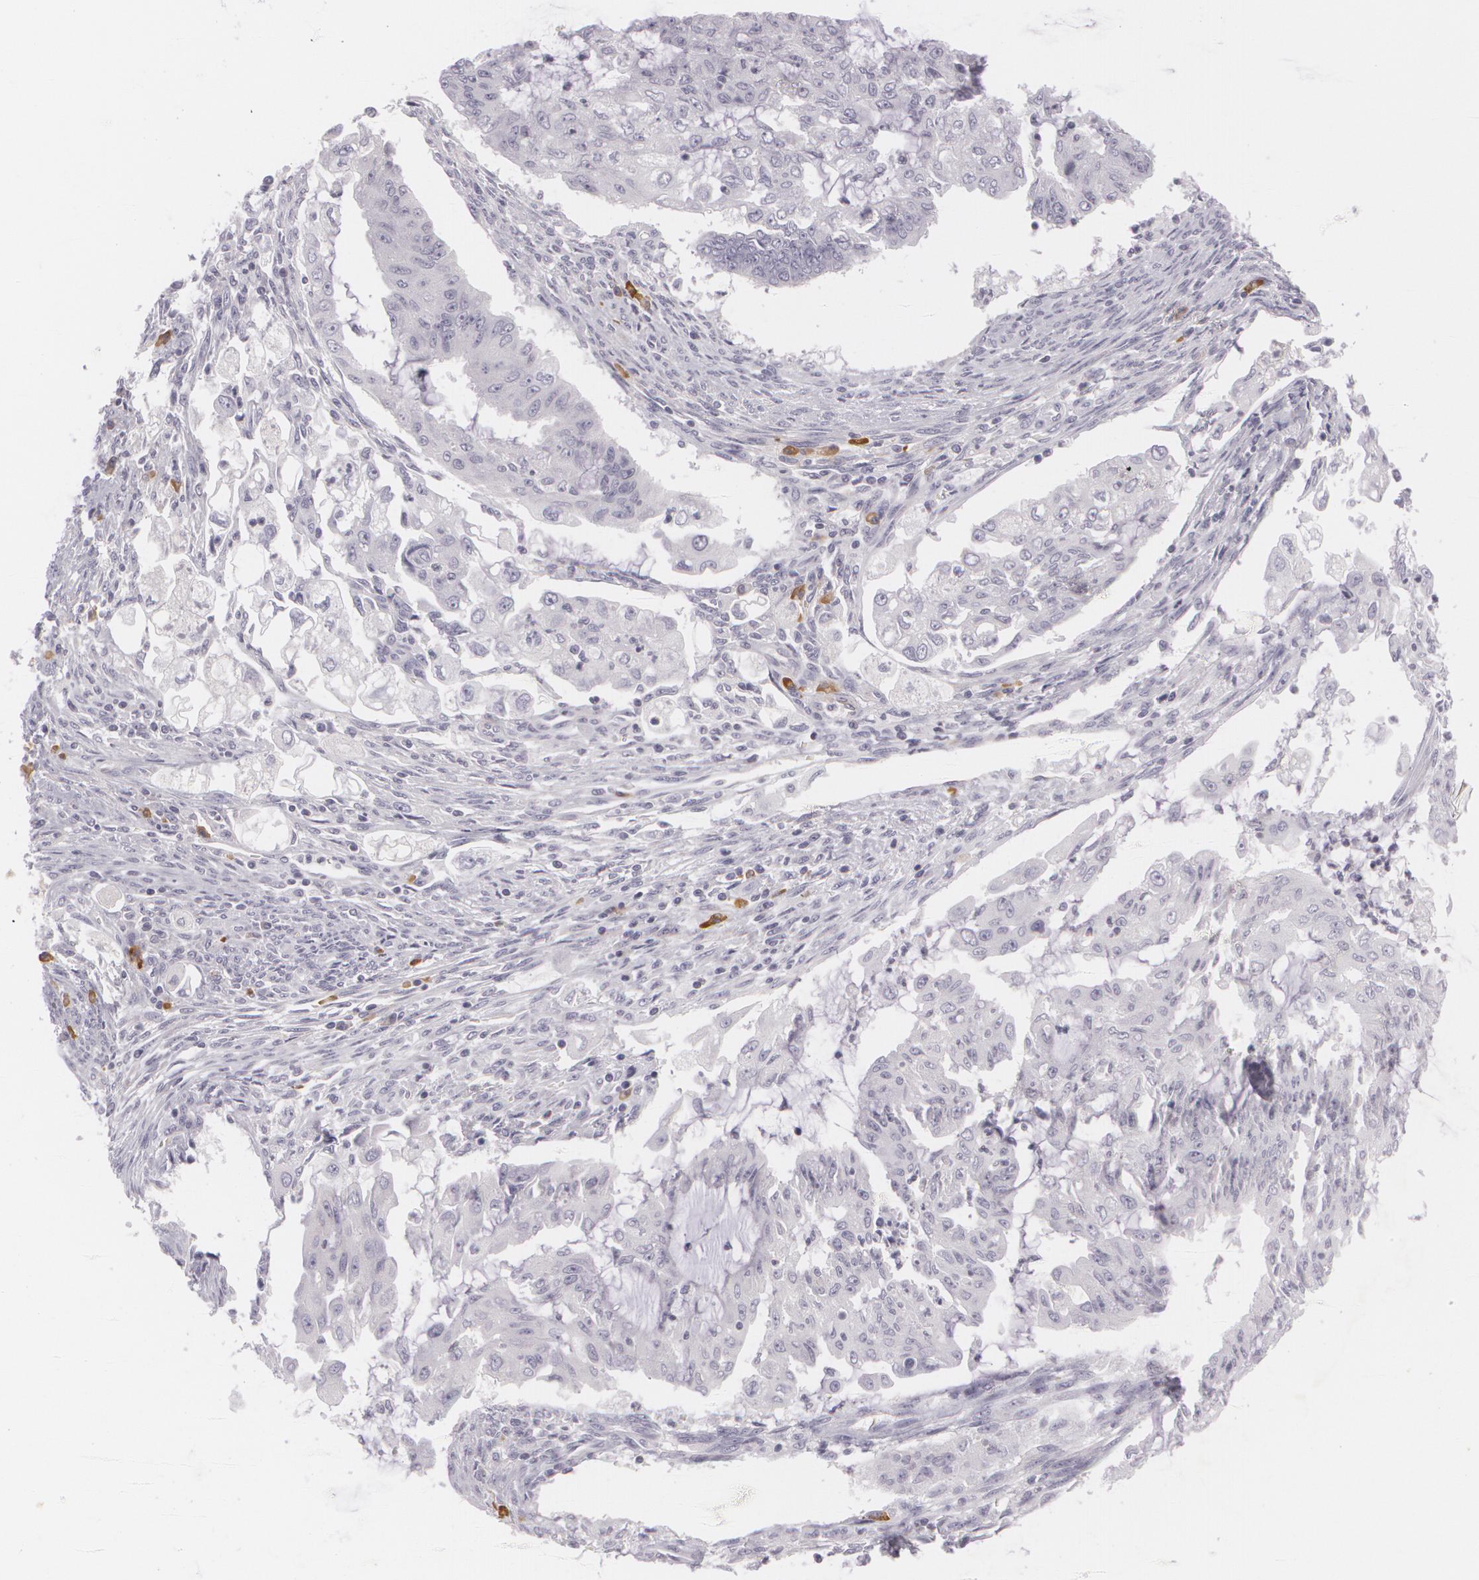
{"staining": {"intensity": "negative", "quantity": "none", "location": "none"}, "tissue": "endometrial cancer", "cell_type": "Tumor cells", "image_type": "cancer", "snomed": [{"axis": "morphology", "description": "Adenocarcinoma, NOS"}, {"axis": "topography", "description": "Endometrium"}], "caption": "Immunohistochemistry histopathology image of neoplastic tissue: human adenocarcinoma (endometrial) stained with DAB (3,3'-diaminobenzidine) displays no significant protein positivity in tumor cells. (DAB IHC visualized using brightfield microscopy, high magnification).", "gene": "MAP2", "patient": {"sex": "female", "age": 75}}